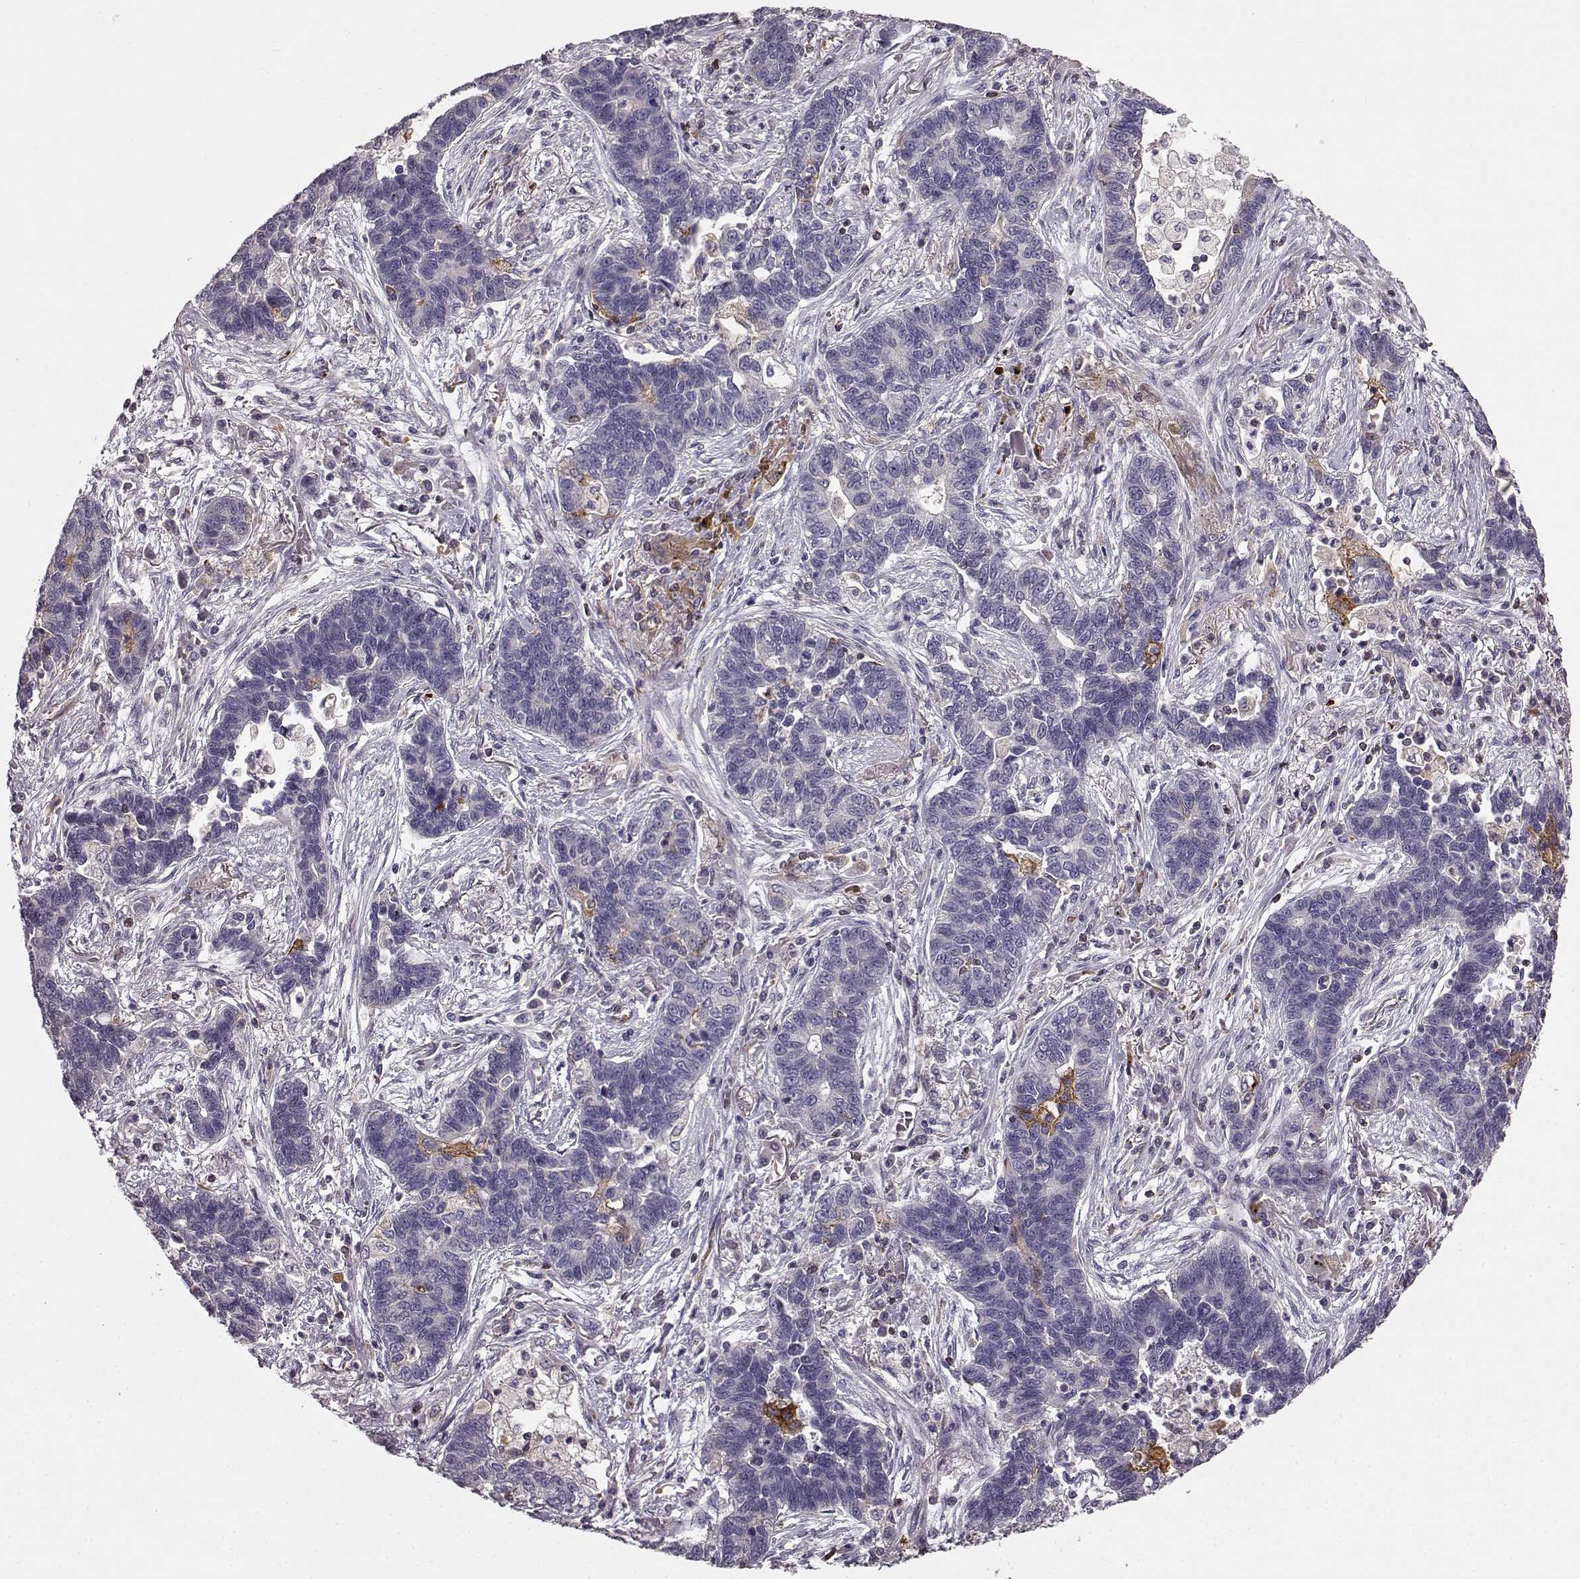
{"staining": {"intensity": "negative", "quantity": "none", "location": "none"}, "tissue": "lung cancer", "cell_type": "Tumor cells", "image_type": "cancer", "snomed": [{"axis": "morphology", "description": "Adenocarcinoma, NOS"}, {"axis": "topography", "description": "Lung"}], "caption": "IHC image of human adenocarcinoma (lung) stained for a protein (brown), which reveals no expression in tumor cells.", "gene": "CCNF", "patient": {"sex": "female", "age": 57}}